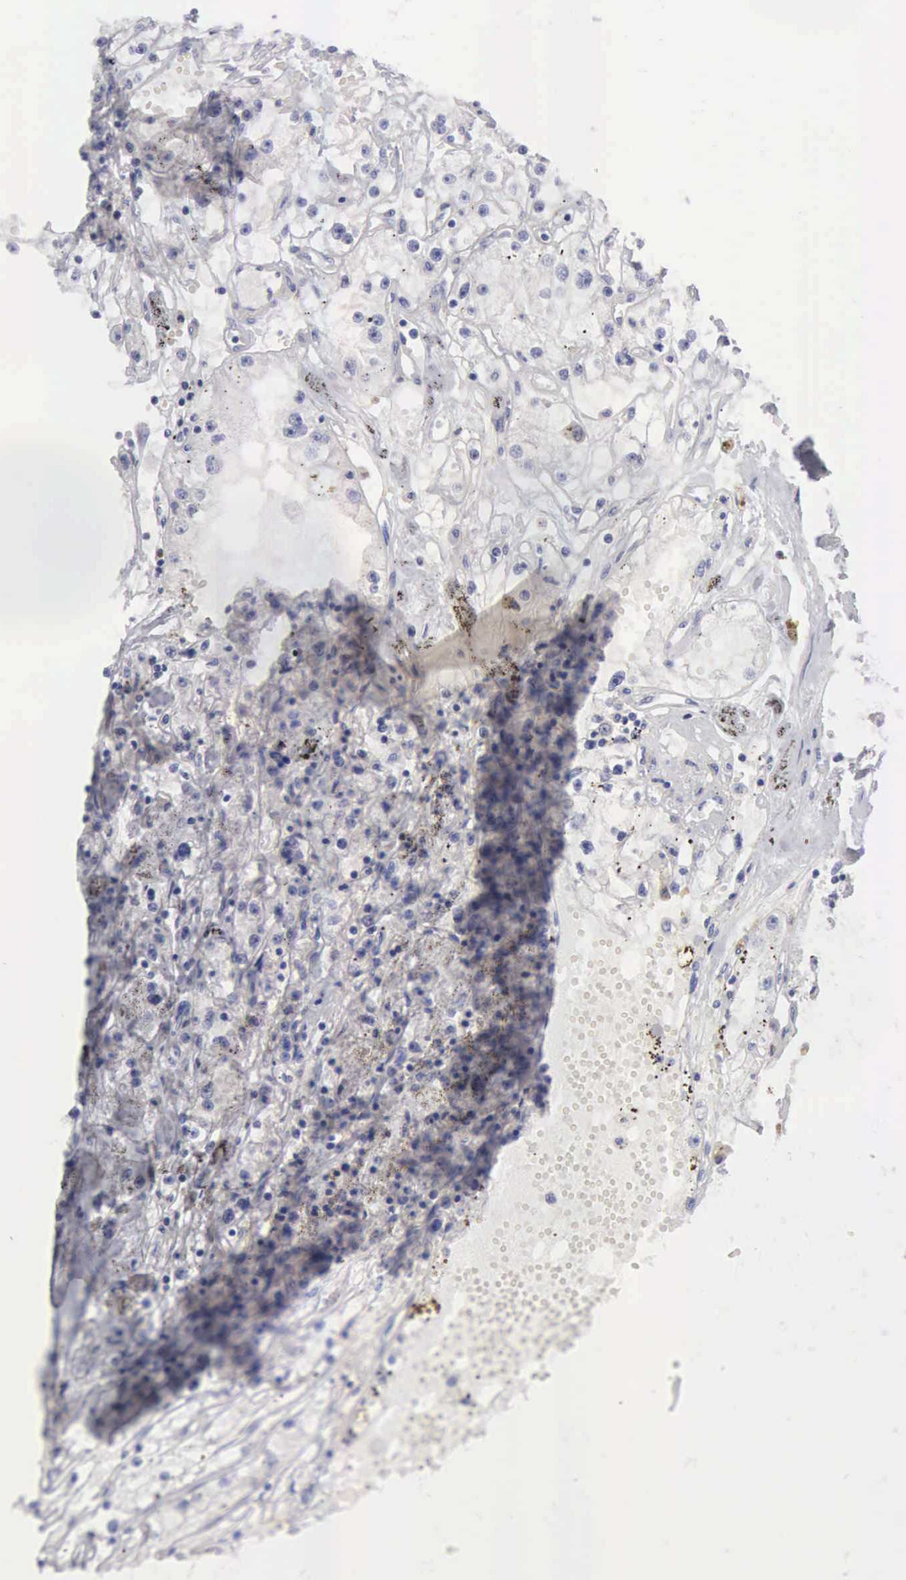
{"staining": {"intensity": "negative", "quantity": "none", "location": "none"}, "tissue": "renal cancer", "cell_type": "Tumor cells", "image_type": "cancer", "snomed": [{"axis": "morphology", "description": "Adenocarcinoma, NOS"}, {"axis": "topography", "description": "Kidney"}], "caption": "Immunohistochemical staining of human renal cancer (adenocarcinoma) reveals no significant staining in tumor cells. (Brightfield microscopy of DAB immunohistochemistry at high magnification).", "gene": "CEP170B", "patient": {"sex": "male", "age": 56}}